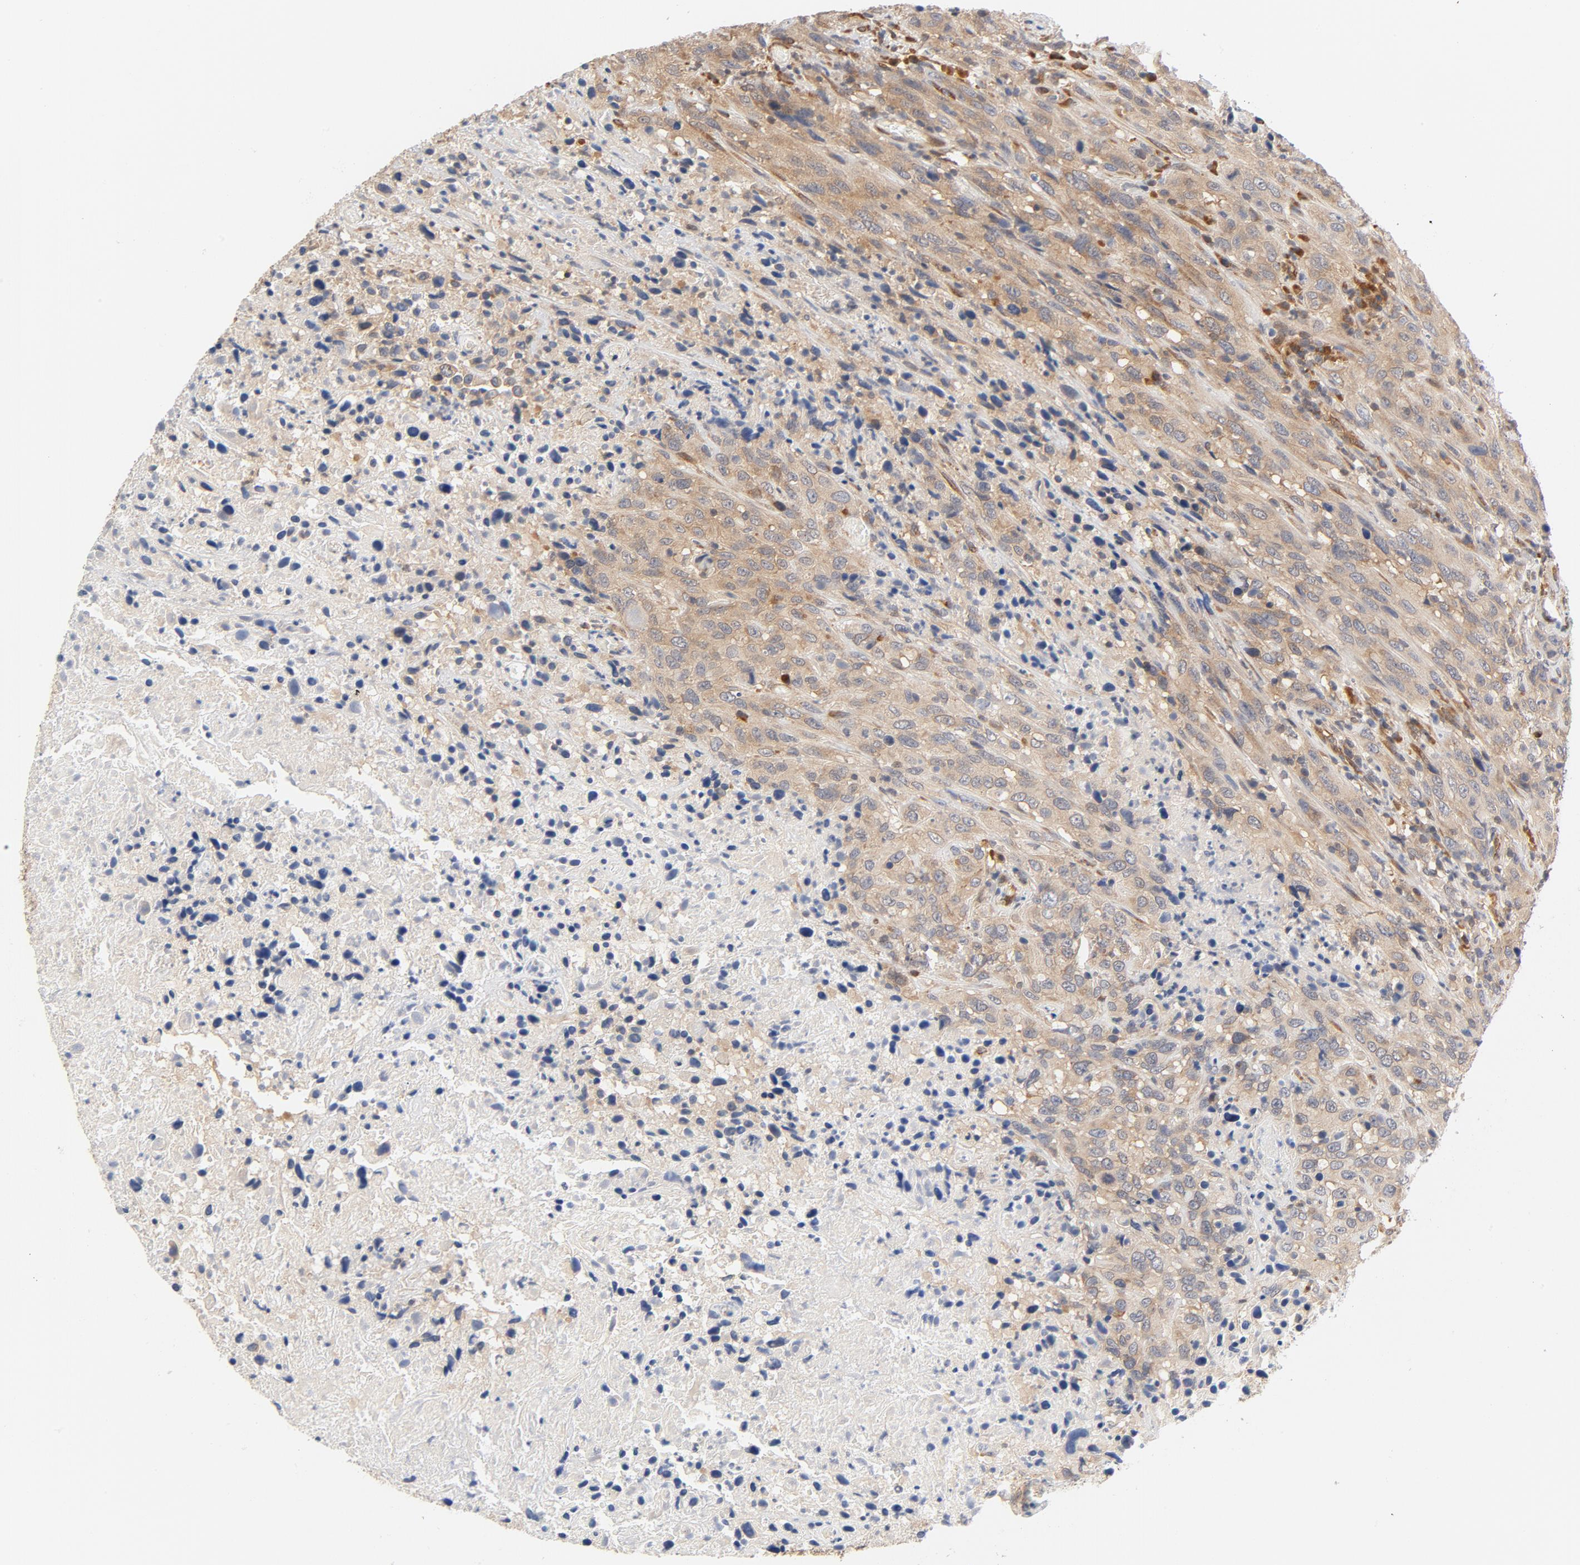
{"staining": {"intensity": "moderate", "quantity": ">75%", "location": "cytoplasmic/membranous"}, "tissue": "urothelial cancer", "cell_type": "Tumor cells", "image_type": "cancer", "snomed": [{"axis": "morphology", "description": "Urothelial carcinoma, High grade"}, {"axis": "topography", "description": "Urinary bladder"}], "caption": "Protein staining by immunohistochemistry exhibits moderate cytoplasmic/membranous staining in about >75% of tumor cells in urothelial cancer.", "gene": "EIF4E", "patient": {"sex": "male", "age": 61}}